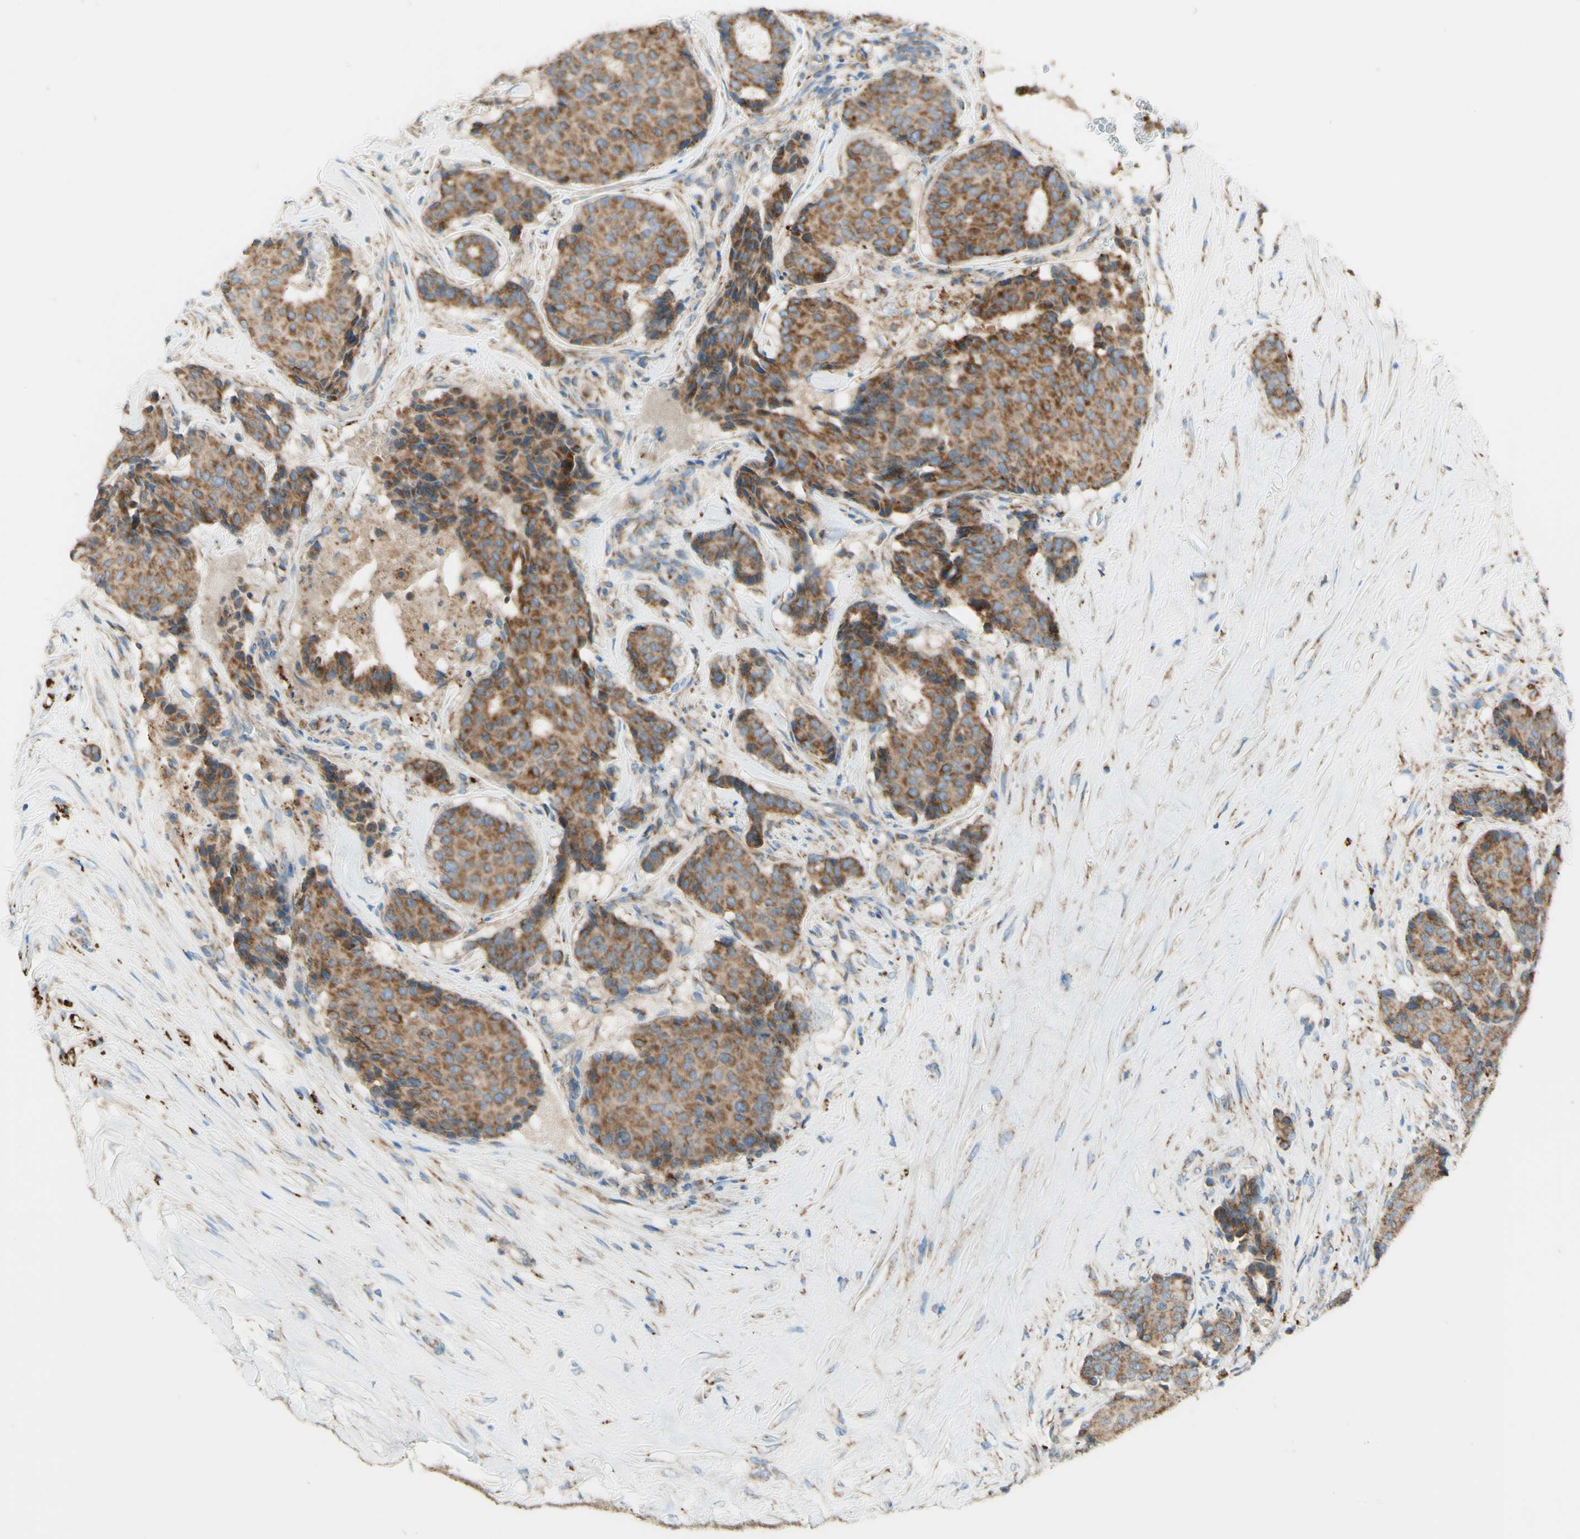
{"staining": {"intensity": "strong", "quantity": ">75%", "location": "cytoplasmic/membranous"}, "tissue": "breast cancer", "cell_type": "Tumor cells", "image_type": "cancer", "snomed": [{"axis": "morphology", "description": "Duct carcinoma"}, {"axis": "topography", "description": "Breast"}], "caption": "The micrograph shows a brown stain indicating the presence of a protein in the cytoplasmic/membranous of tumor cells in breast infiltrating ductal carcinoma.", "gene": "ARMC10", "patient": {"sex": "female", "age": 75}}